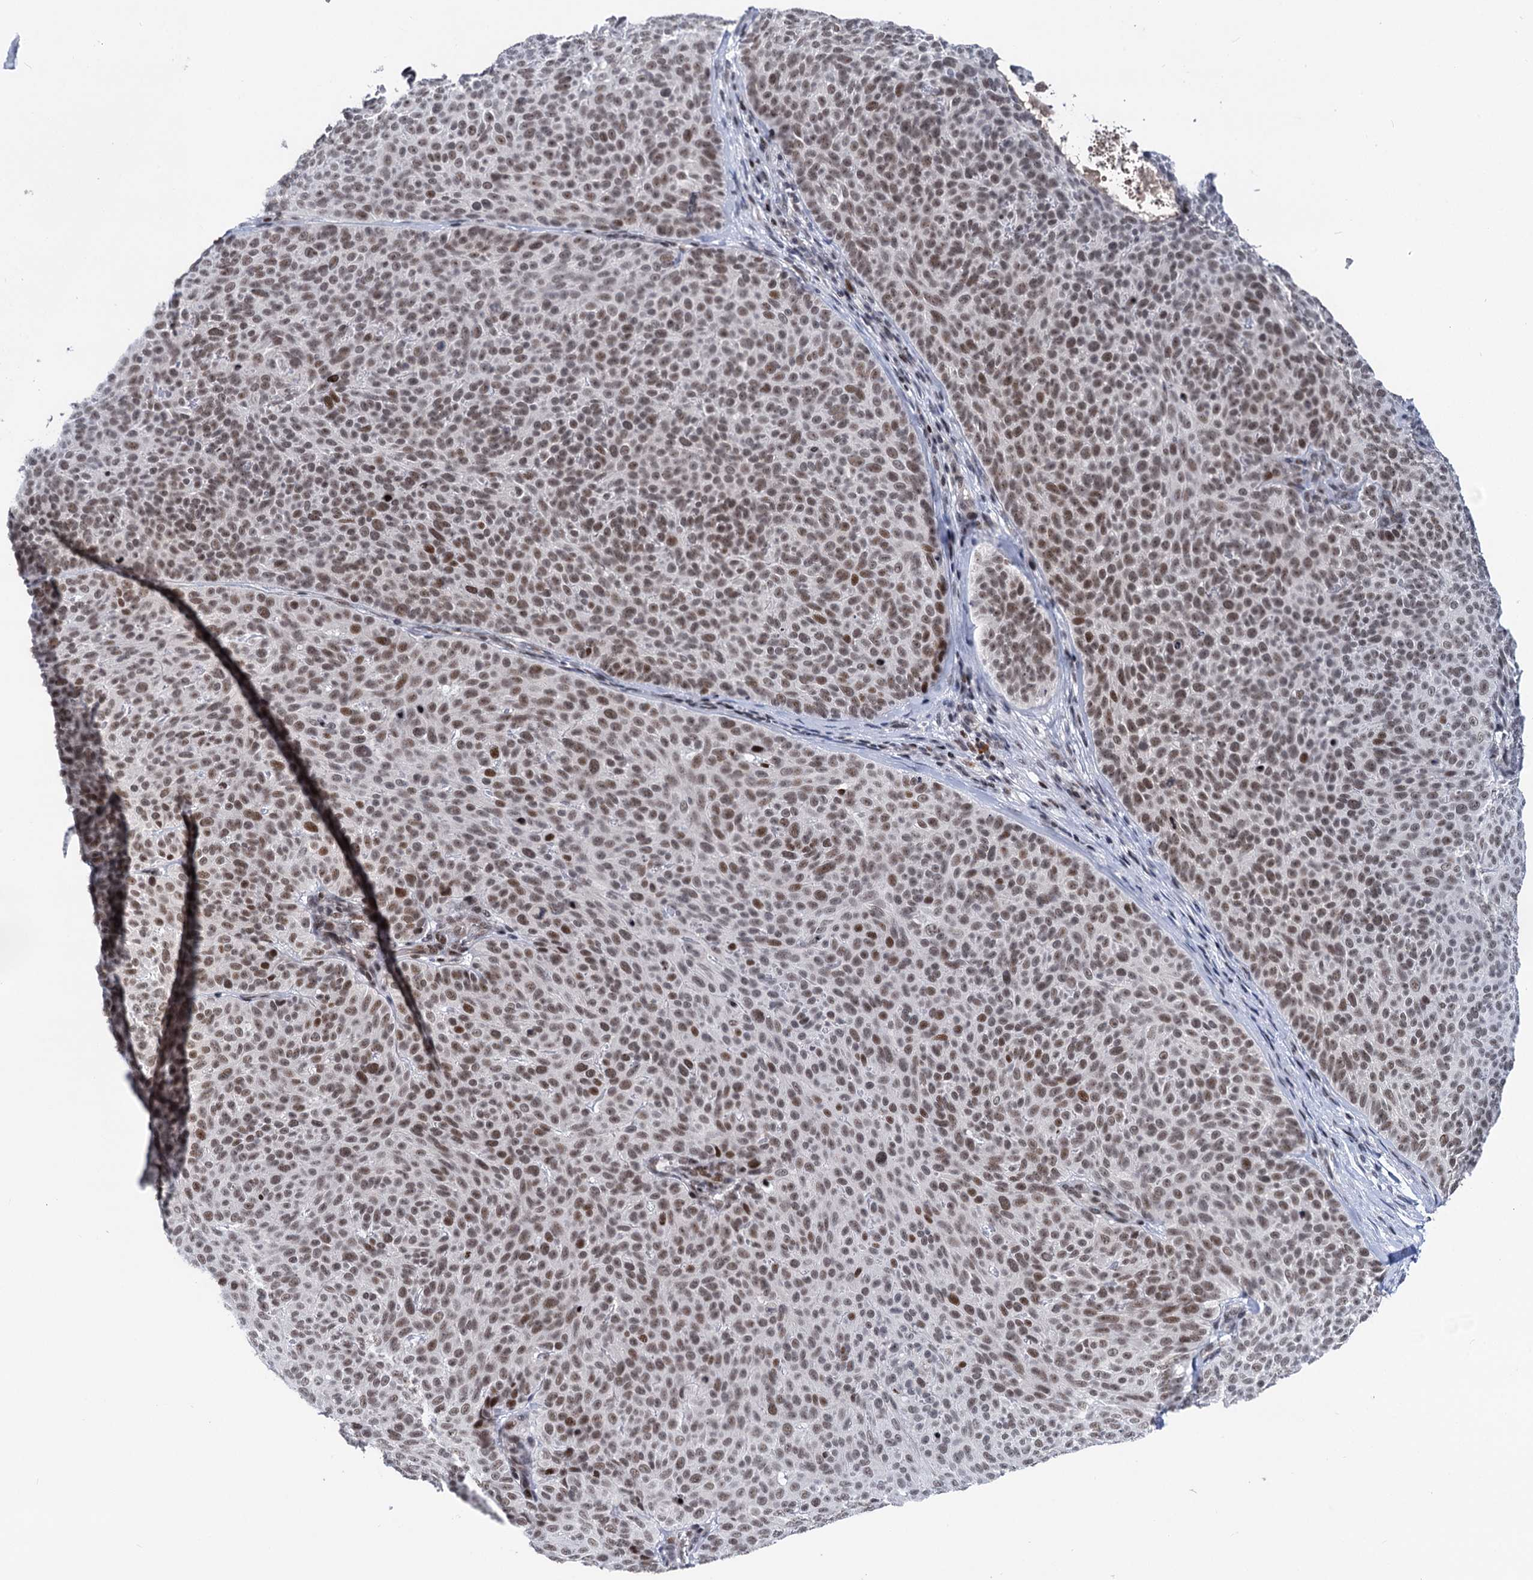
{"staining": {"intensity": "moderate", "quantity": ">75%", "location": "nuclear"}, "tissue": "skin cancer", "cell_type": "Tumor cells", "image_type": "cancer", "snomed": [{"axis": "morphology", "description": "Basal cell carcinoma"}, {"axis": "topography", "description": "Skin"}], "caption": "Skin basal cell carcinoma tissue exhibits moderate nuclear positivity in approximately >75% of tumor cells, visualized by immunohistochemistry.", "gene": "ZCCHC10", "patient": {"sex": "male", "age": 85}}